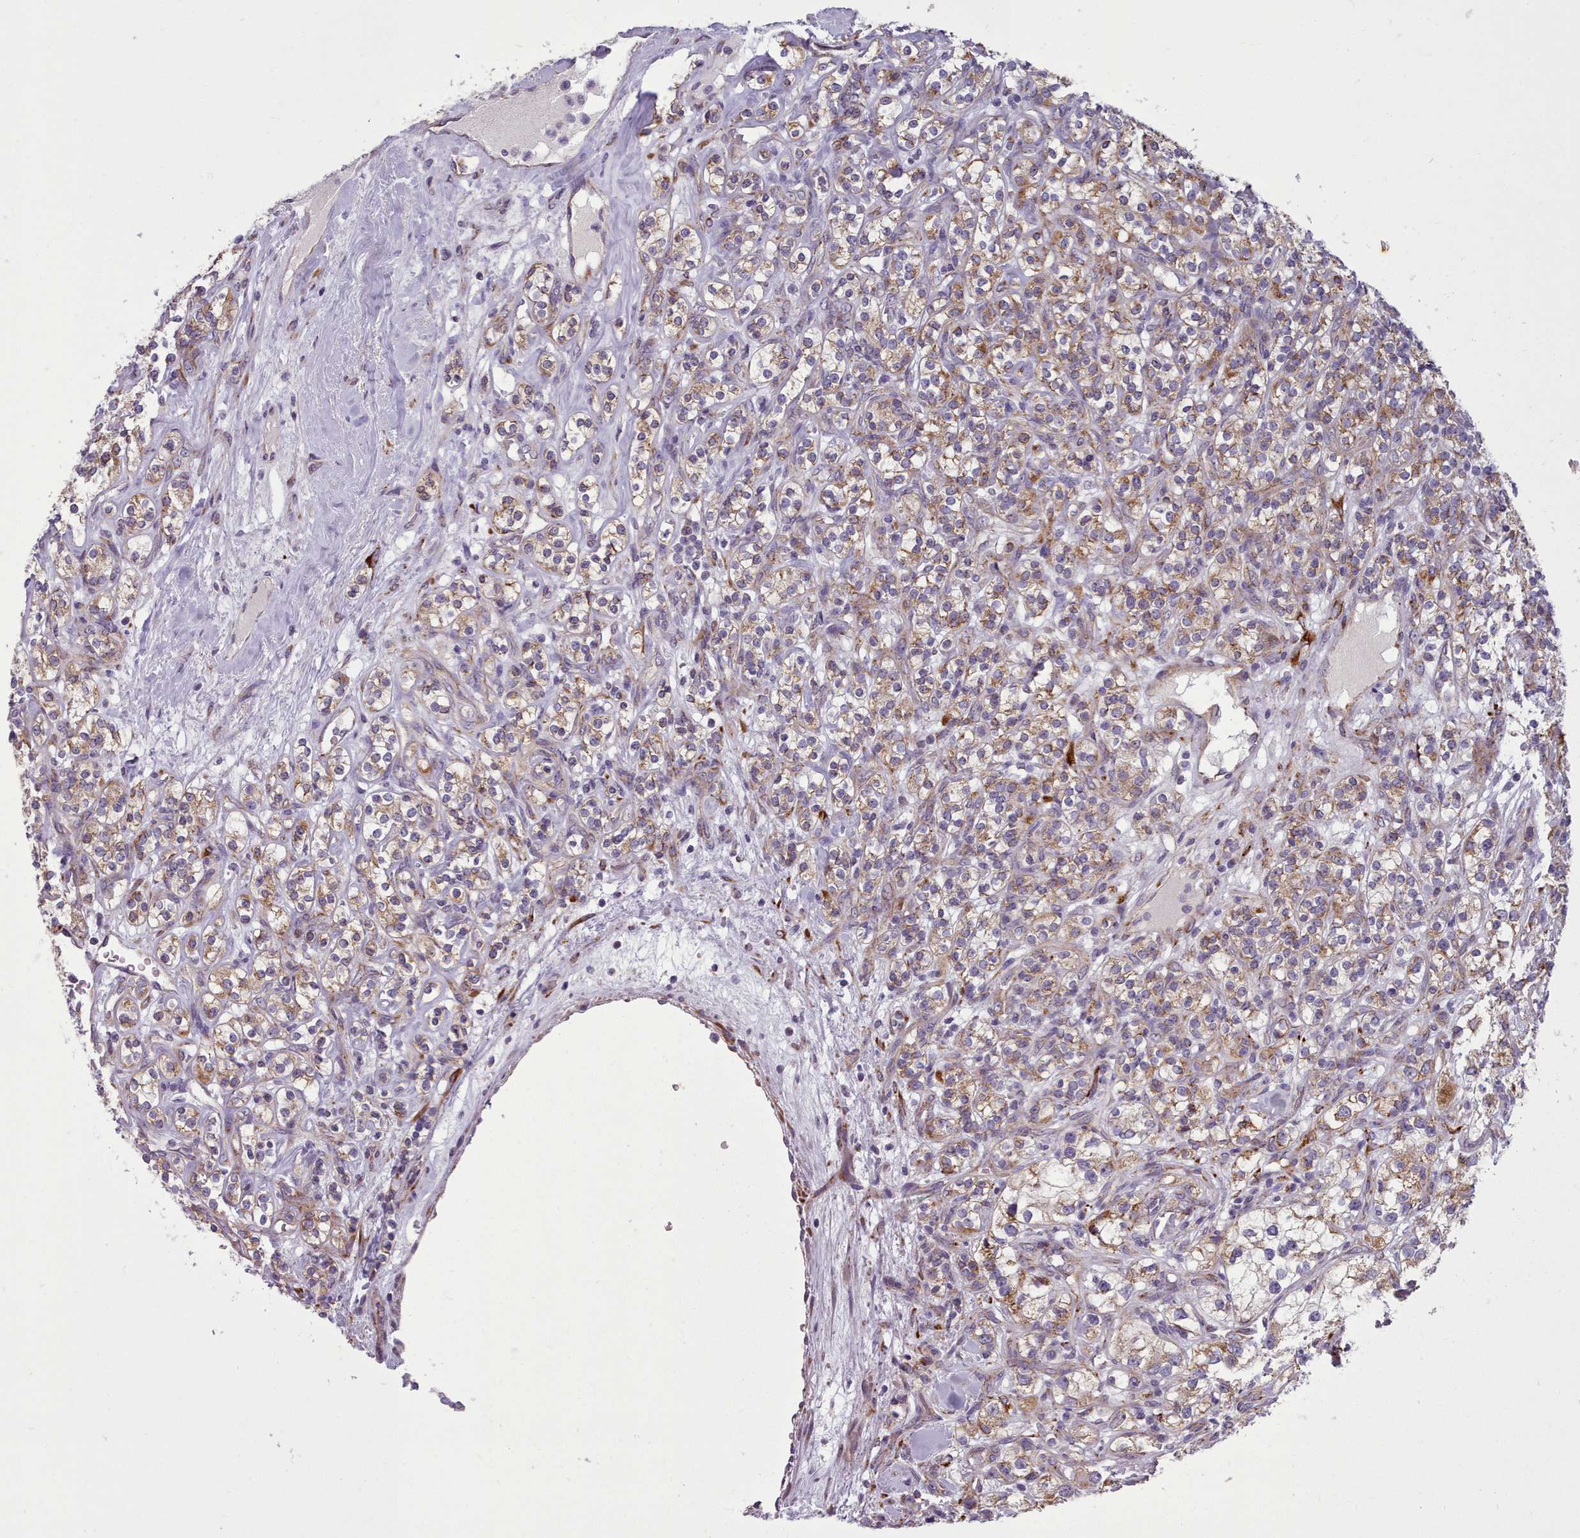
{"staining": {"intensity": "moderate", "quantity": ">75%", "location": "cytoplasmic/membranous"}, "tissue": "renal cancer", "cell_type": "Tumor cells", "image_type": "cancer", "snomed": [{"axis": "morphology", "description": "Adenocarcinoma, NOS"}, {"axis": "topography", "description": "Kidney"}], "caption": "This is an image of immunohistochemistry (IHC) staining of renal adenocarcinoma, which shows moderate expression in the cytoplasmic/membranous of tumor cells.", "gene": "FKBP10", "patient": {"sex": "male", "age": 77}}